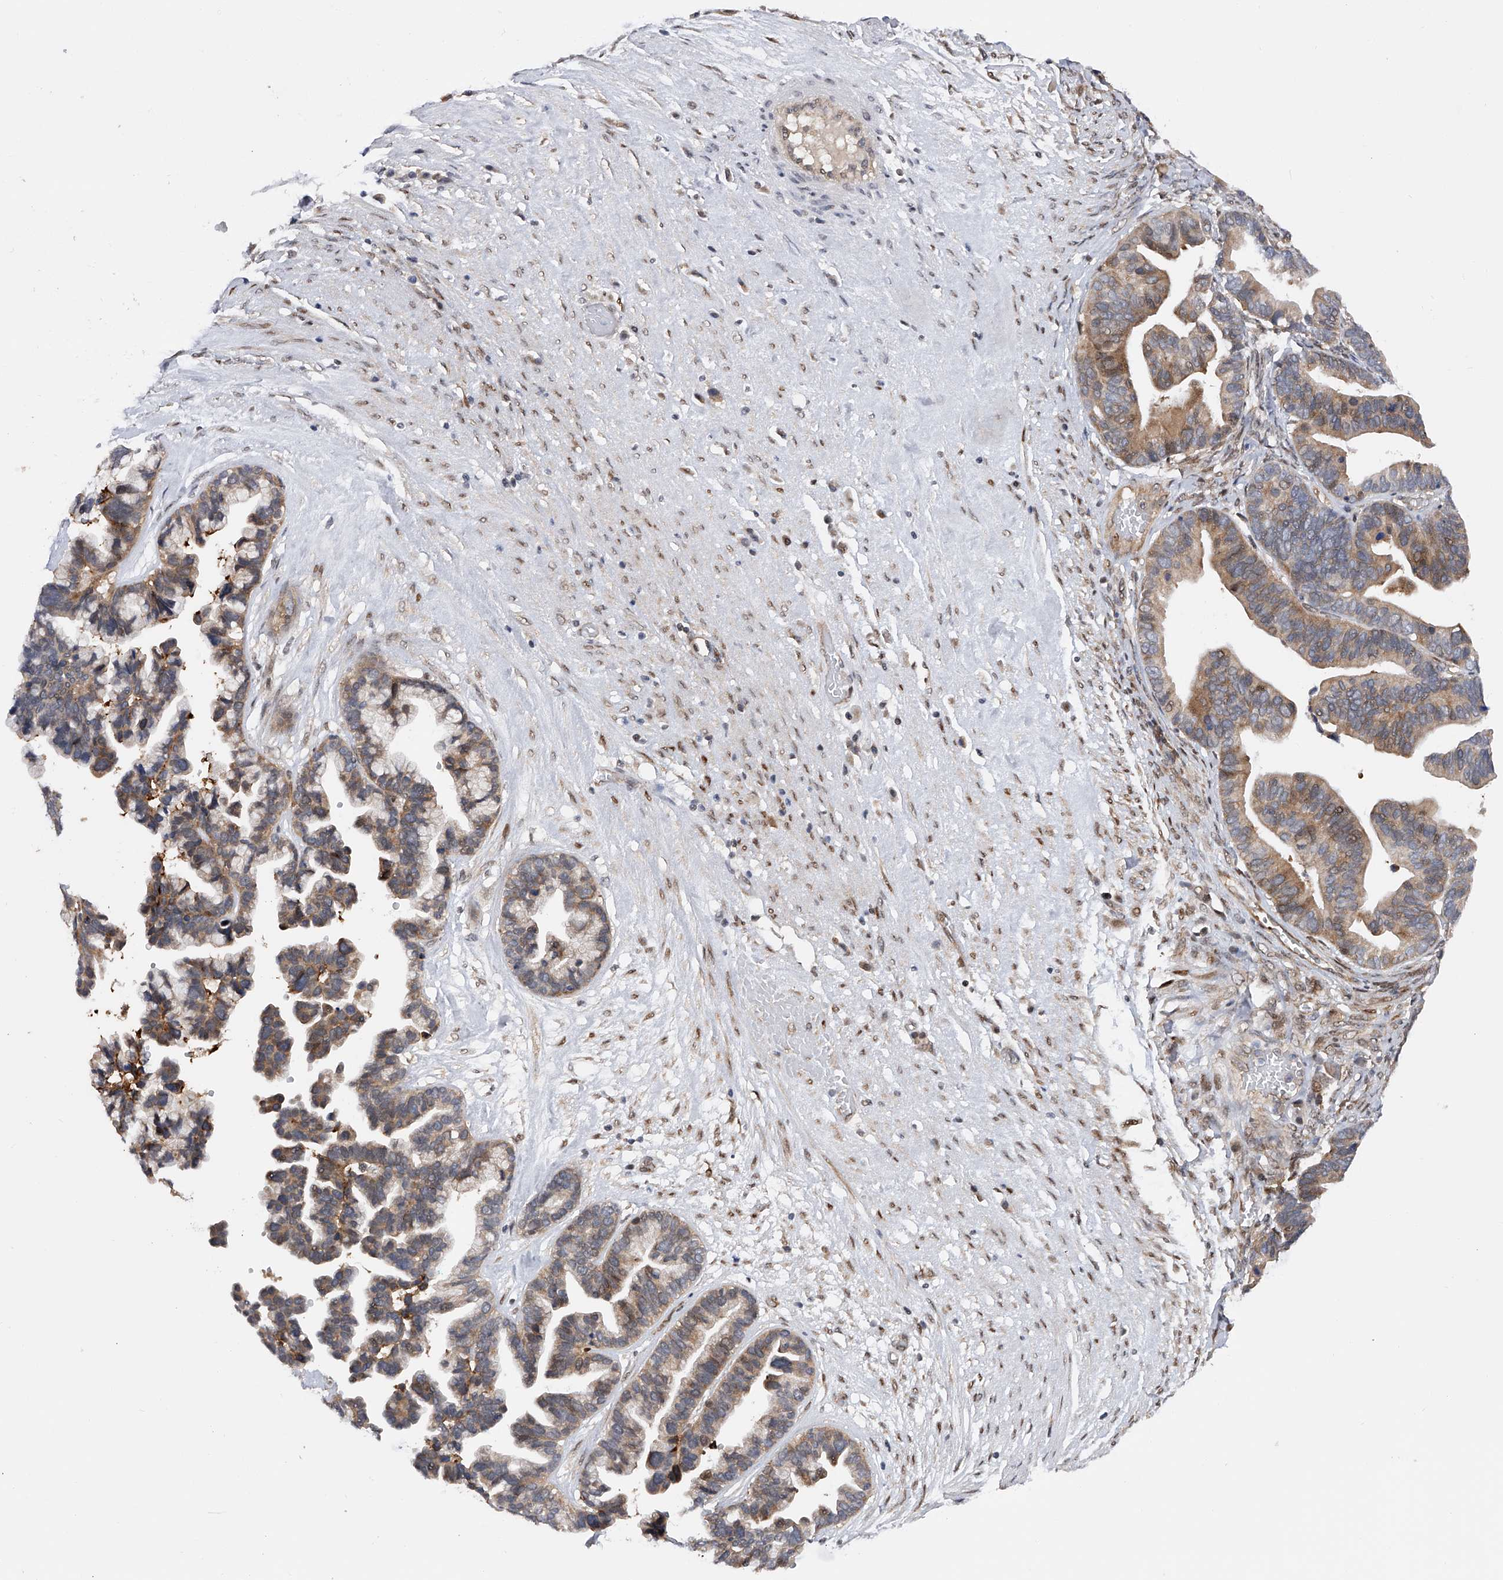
{"staining": {"intensity": "moderate", "quantity": ">75%", "location": "cytoplasmic/membranous"}, "tissue": "ovarian cancer", "cell_type": "Tumor cells", "image_type": "cancer", "snomed": [{"axis": "morphology", "description": "Cystadenocarcinoma, serous, NOS"}, {"axis": "topography", "description": "Ovary"}], "caption": "A micrograph of ovarian cancer (serous cystadenocarcinoma) stained for a protein exhibits moderate cytoplasmic/membranous brown staining in tumor cells.", "gene": "RWDD2A", "patient": {"sex": "female", "age": 56}}